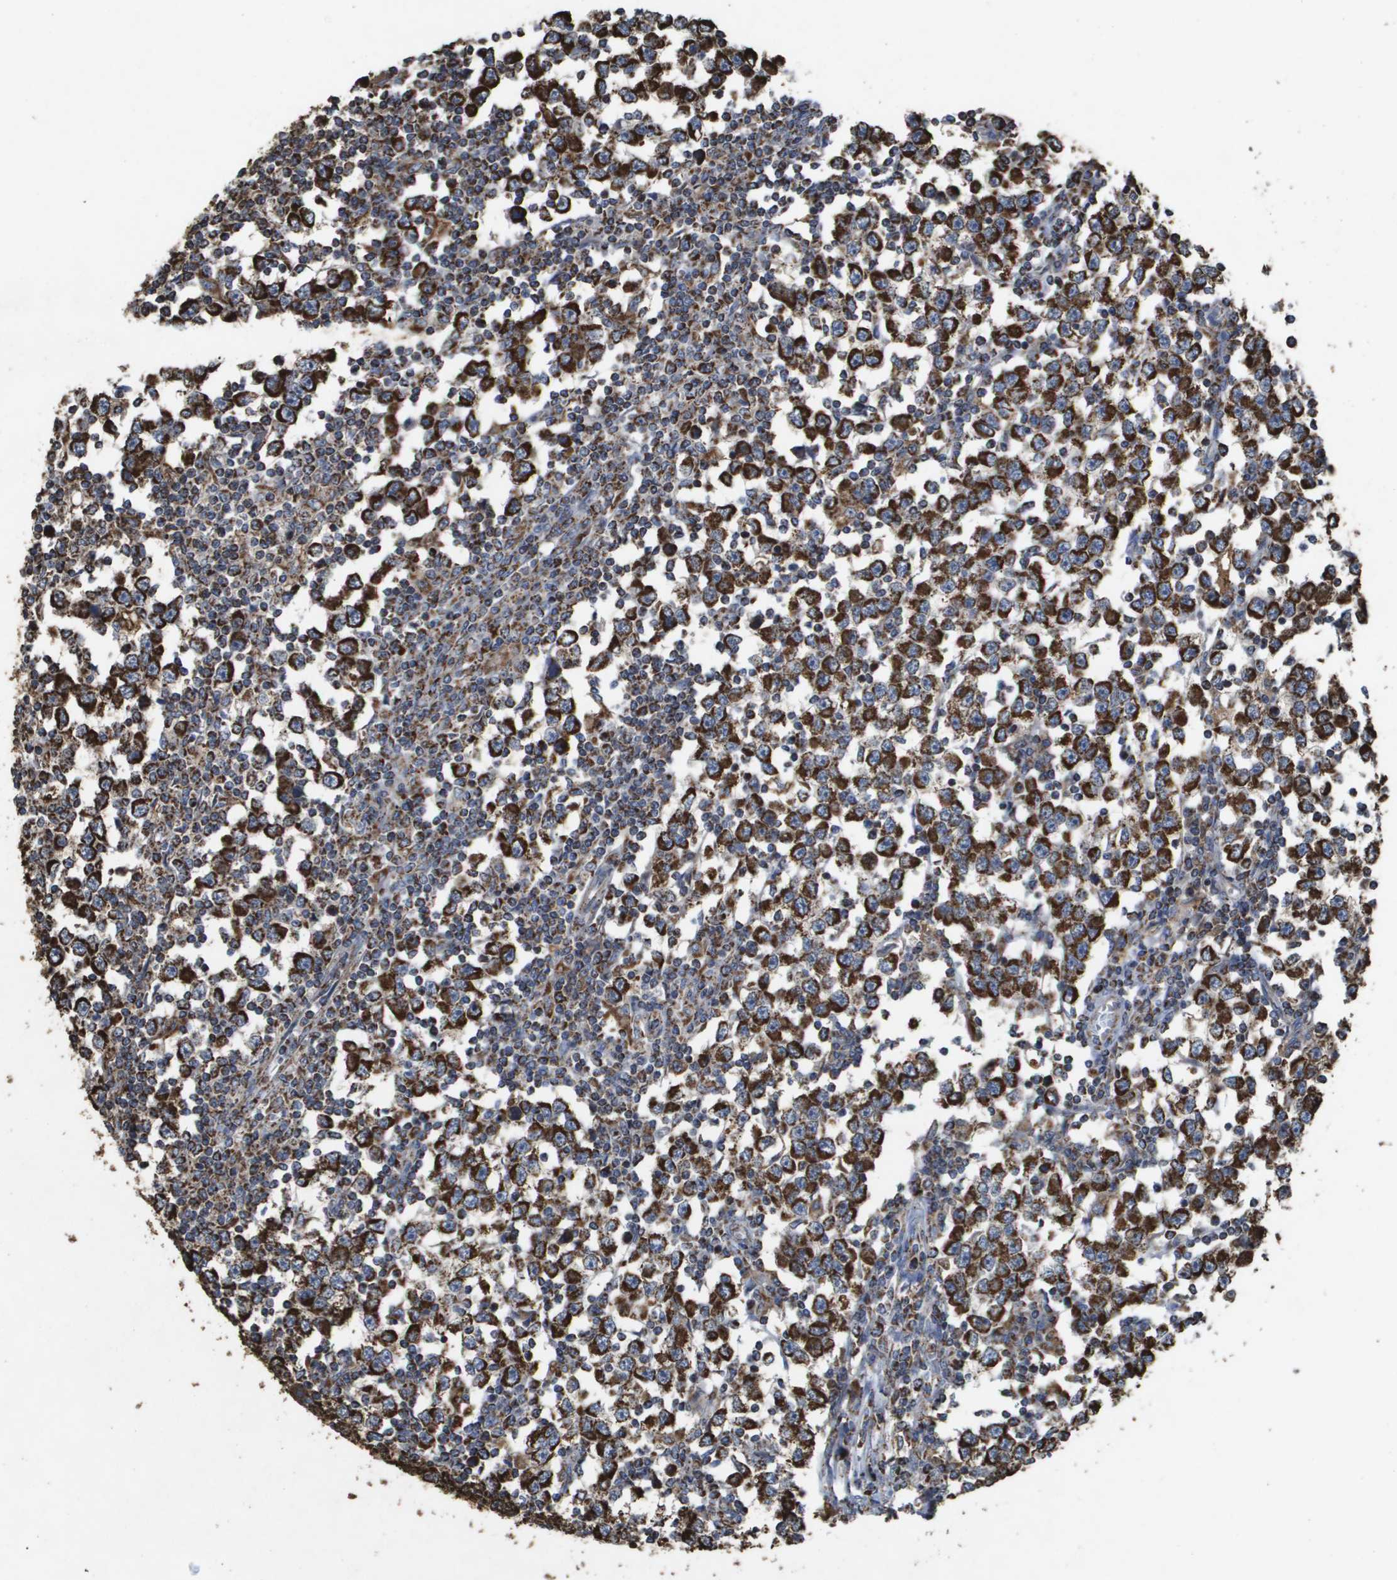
{"staining": {"intensity": "strong", "quantity": ">75%", "location": "cytoplasmic/membranous"}, "tissue": "testis cancer", "cell_type": "Tumor cells", "image_type": "cancer", "snomed": [{"axis": "morphology", "description": "Seminoma, NOS"}, {"axis": "topography", "description": "Testis"}], "caption": "Testis cancer was stained to show a protein in brown. There is high levels of strong cytoplasmic/membranous positivity in about >75% of tumor cells.", "gene": "HSPE1", "patient": {"sex": "male", "age": 65}}